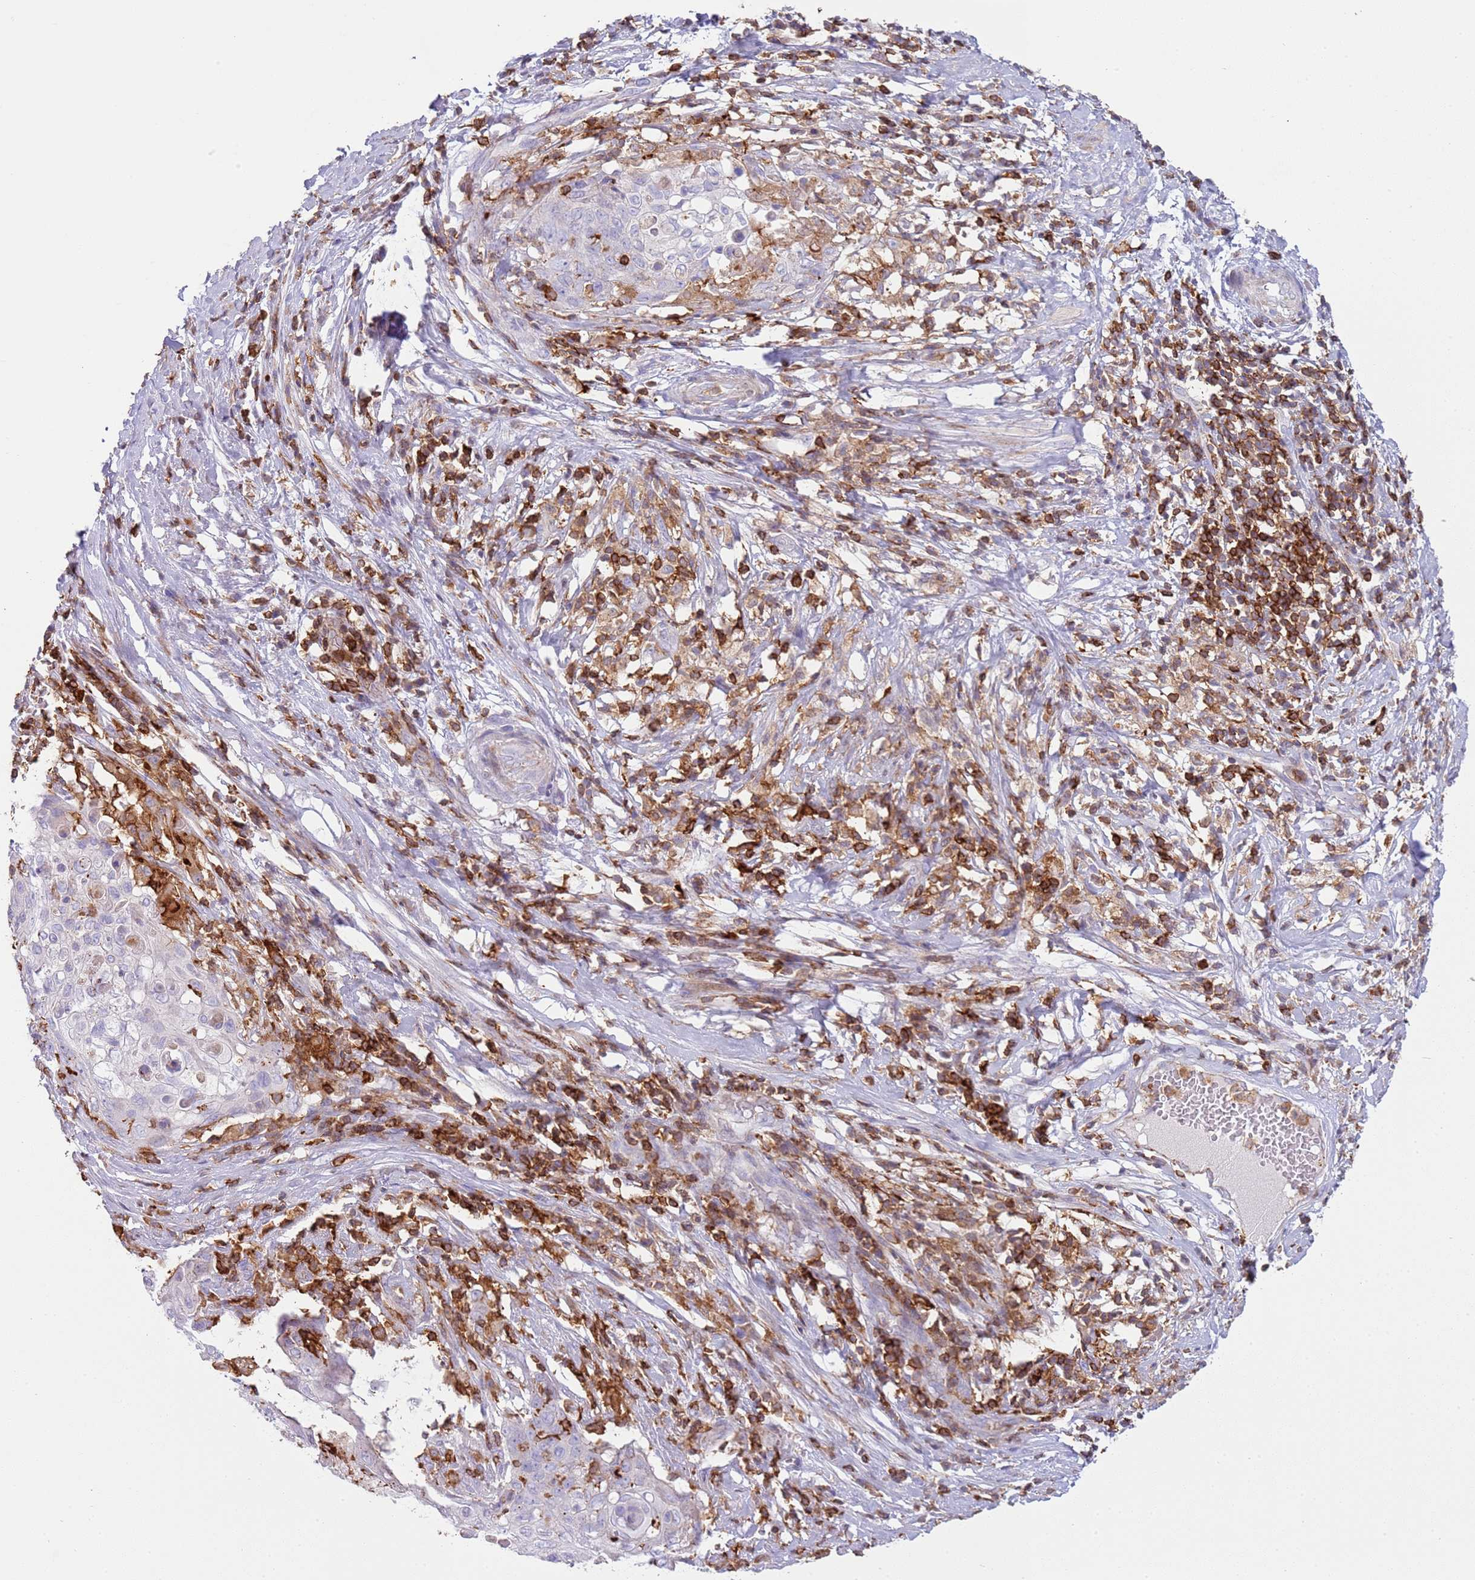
{"staining": {"intensity": "moderate", "quantity": "<25%", "location": "cytoplasmic/membranous"}, "tissue": "cervical cancer", "cell_type": "Tumor cells", "image_type": "cancer", "snomed": [{"axis": "morphology", "description": "Squamous cell carcinoma, NOS"}, {"axis": "topography", "description": "Cervix"}], "caption": "Immunohistochemistry (IHC) photomicrograph of neoplastic tissue: human cervical cancer stained using IHC exhibits low levels of moderate protein expression localized specifically in the cytoplasmic/membranous of tumor cells, appearing as a cytoplasmic/membranous brown color.", "gene": "TTPAL", "patient": {"sex": "female", "age": 39}}